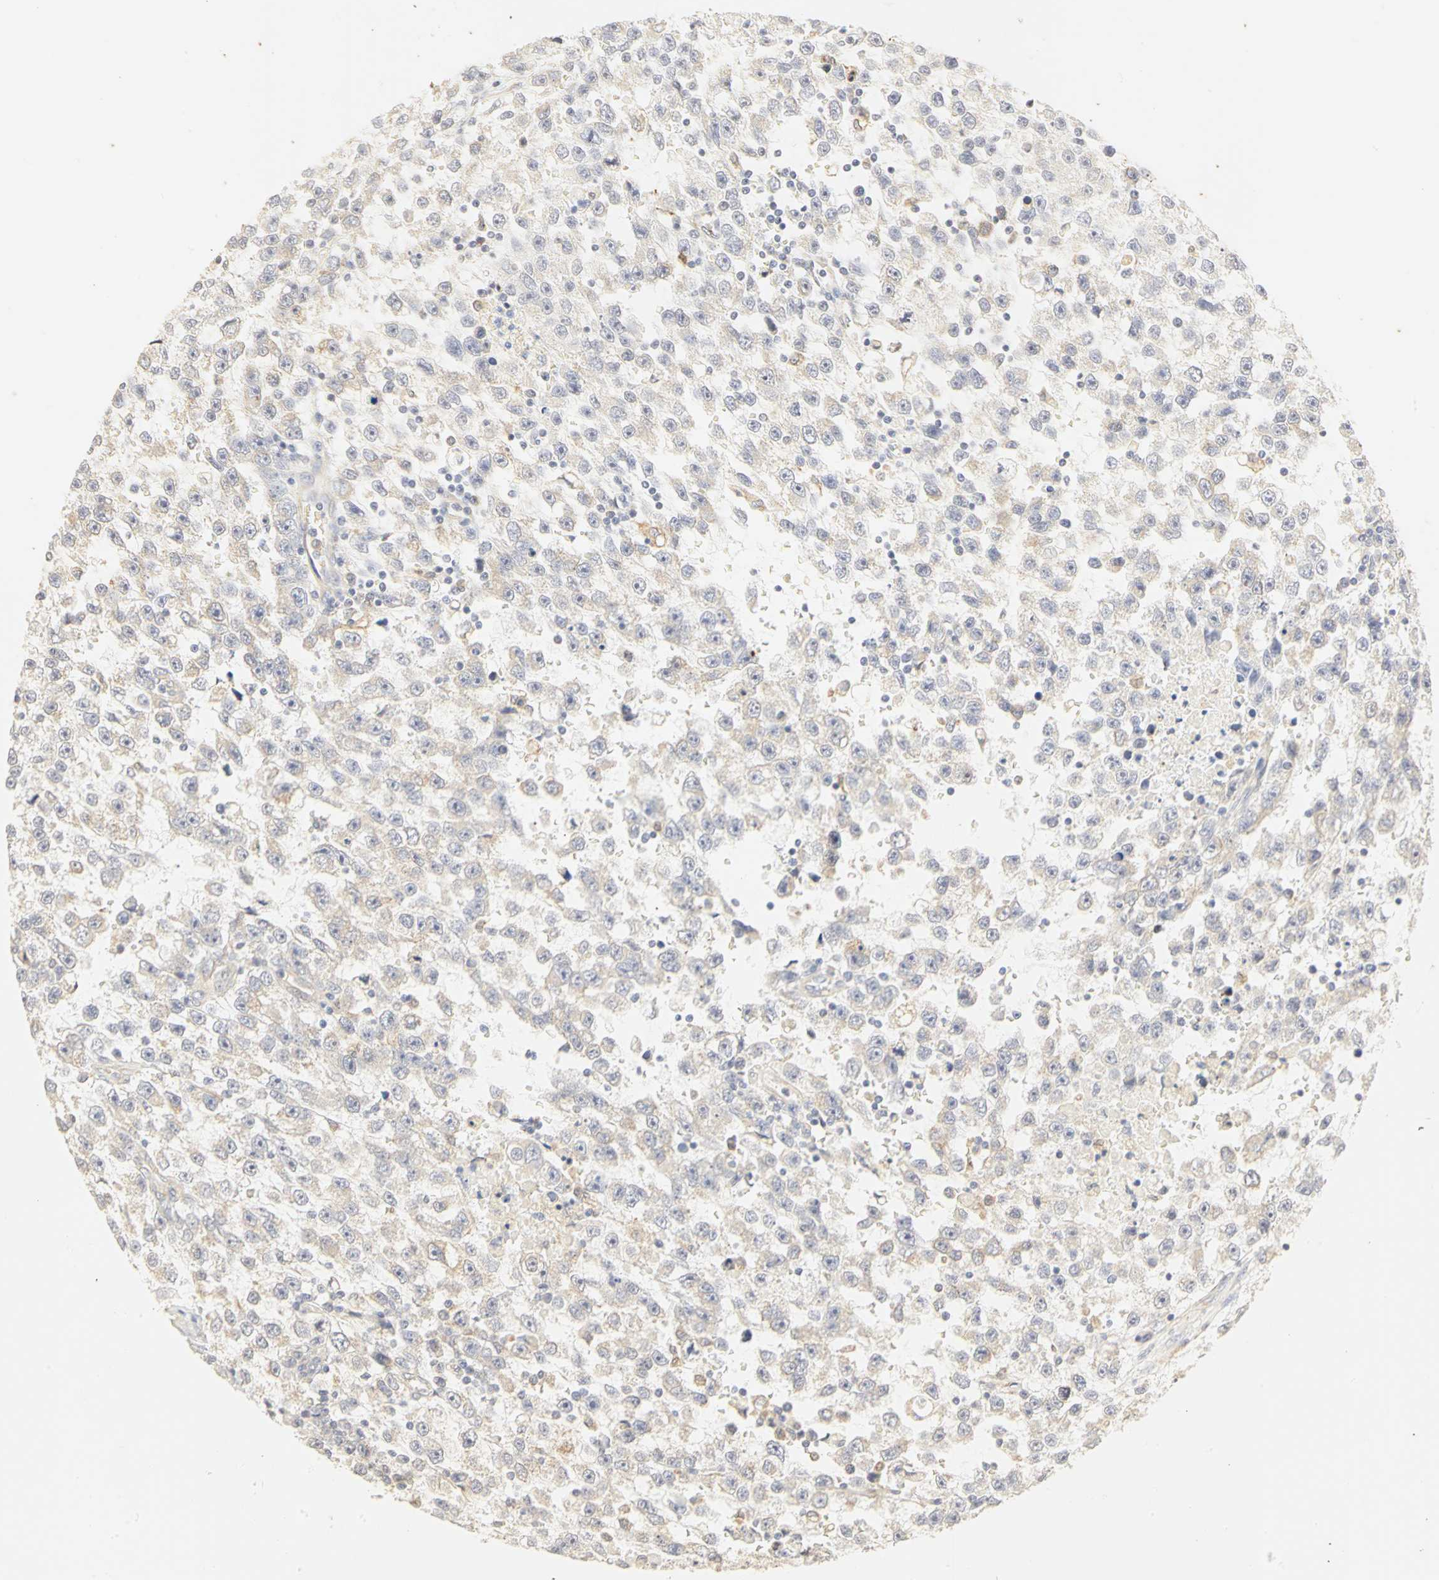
{"staining": {"intensity": "weak", "quantity": ">75%", "location": "cytoplasmic/membranous"}, "tissue": "testis cancer", "cell_type": "Tumor cells", "image_type": "cancer", "snomed": [{"axis": "morphology", "description": "Seminoma, NOS"}, {"axis": "topography", "description": "Testis"}], "caption": "This photomicrograph shows immunohistochemistry (IHC) staining of testis cancer, with low weak cytoplasmic/membranous positivity in approximately >75% of tumor cells.", "gene": "GNRH2", "patient": {"sex": "male", "age": 33}}